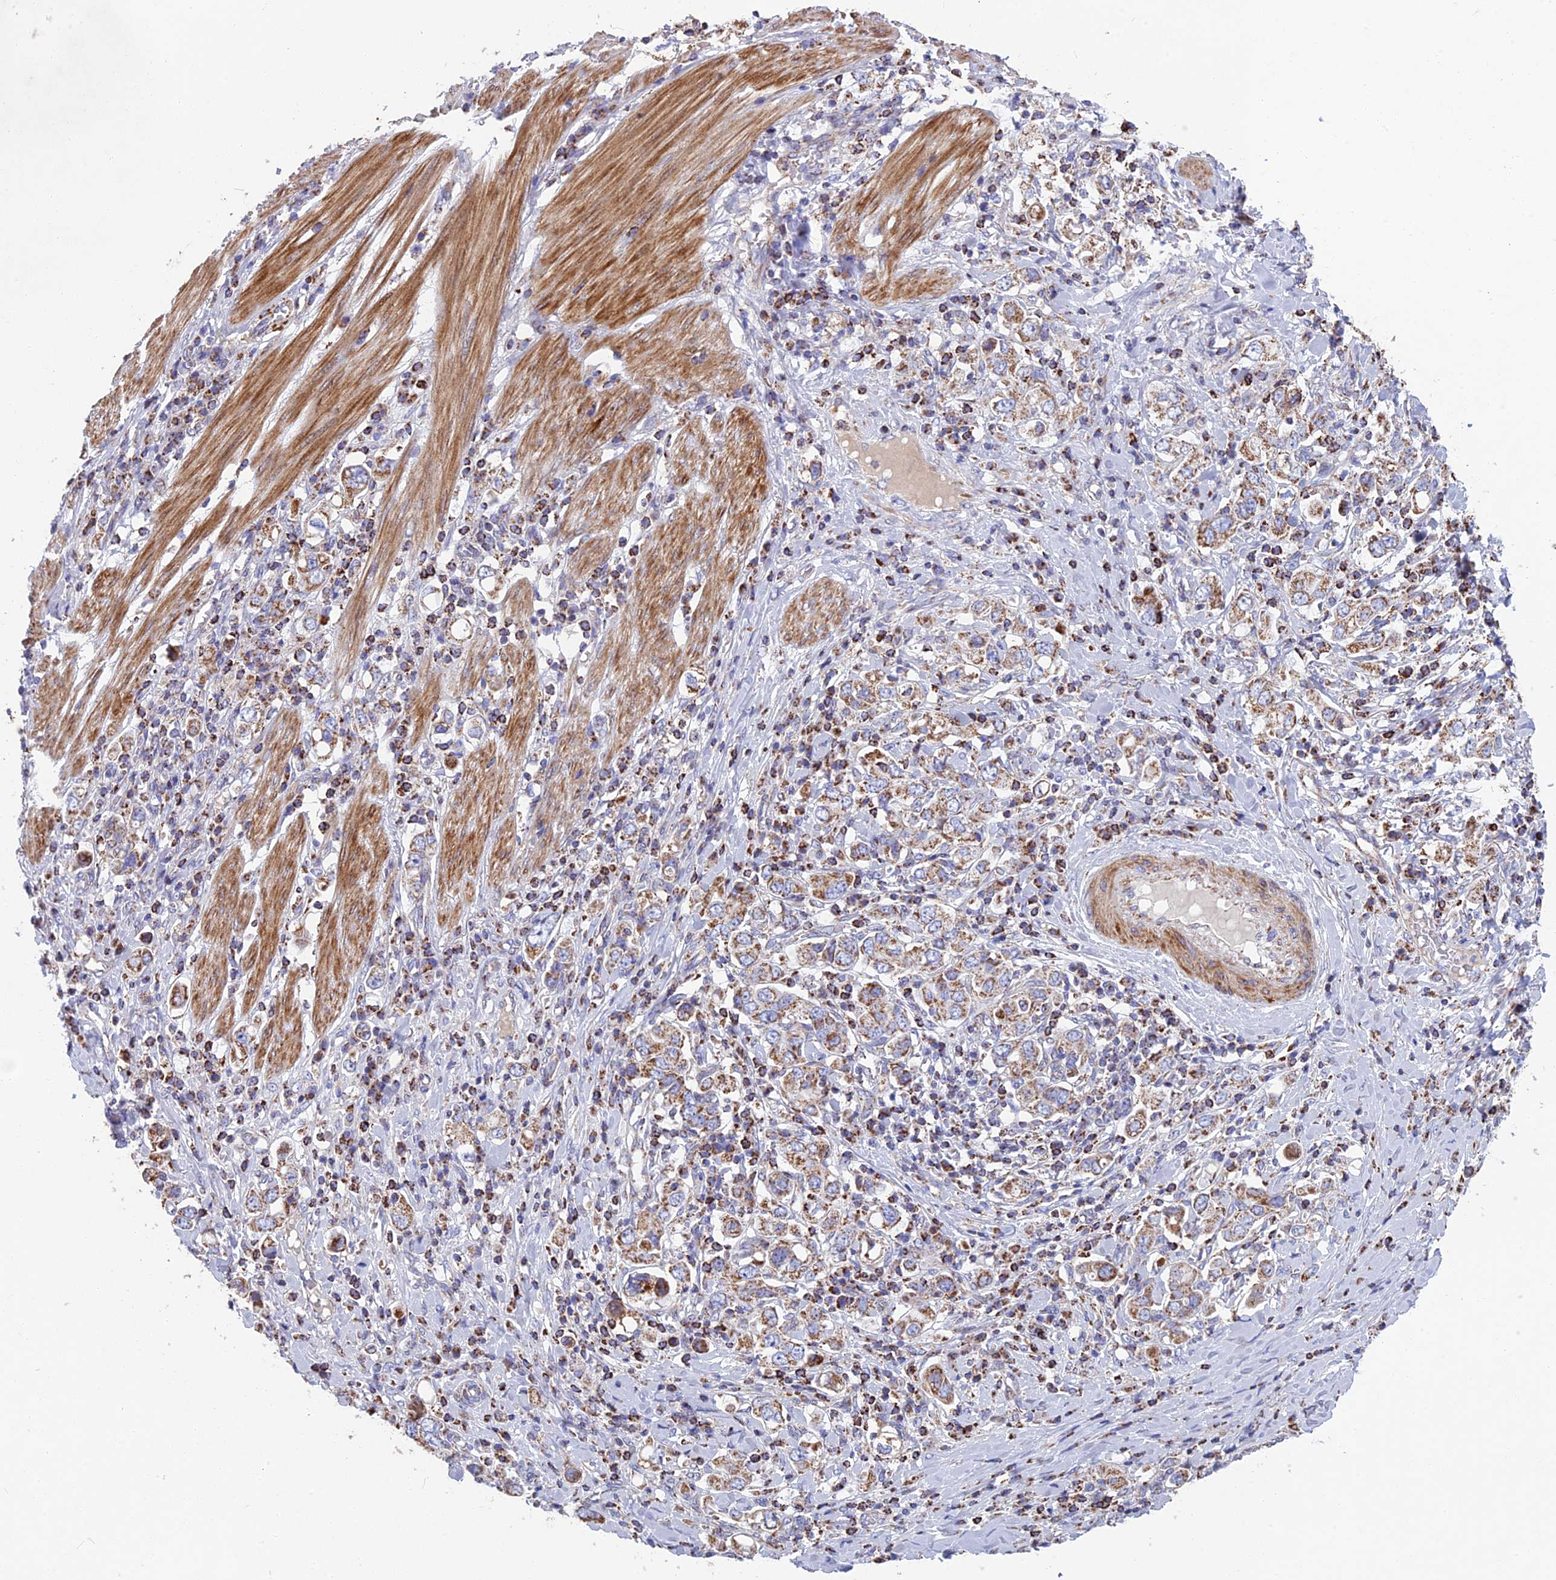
{"staining": {"intensity": "moderate", "quantity": ">75%", "location": "cytoplasmic/membranous"}, "tissue": "stomach cancer", "cell_type": "Tumor cells", "image_type": "cancer", "snomed": [{"axis": "morphology", "description": "Adenocarcinoma, NOS"}, {"axis": "topography", "description": "Stomach, upper"}], "caption": "Immunohistochemistry (IHC) micrograph of neoplastic tissue: human adenocarcinoma (stomach) stained using immunohistochemistry shows medium levels of moderate protein expression localized specifically in the cytoplasmic/membranous of tumor cells, appearing as a cytoplasmic/membranous brown color.", "gene": "CS", "patient": {"sex": "male", "age": 62}}